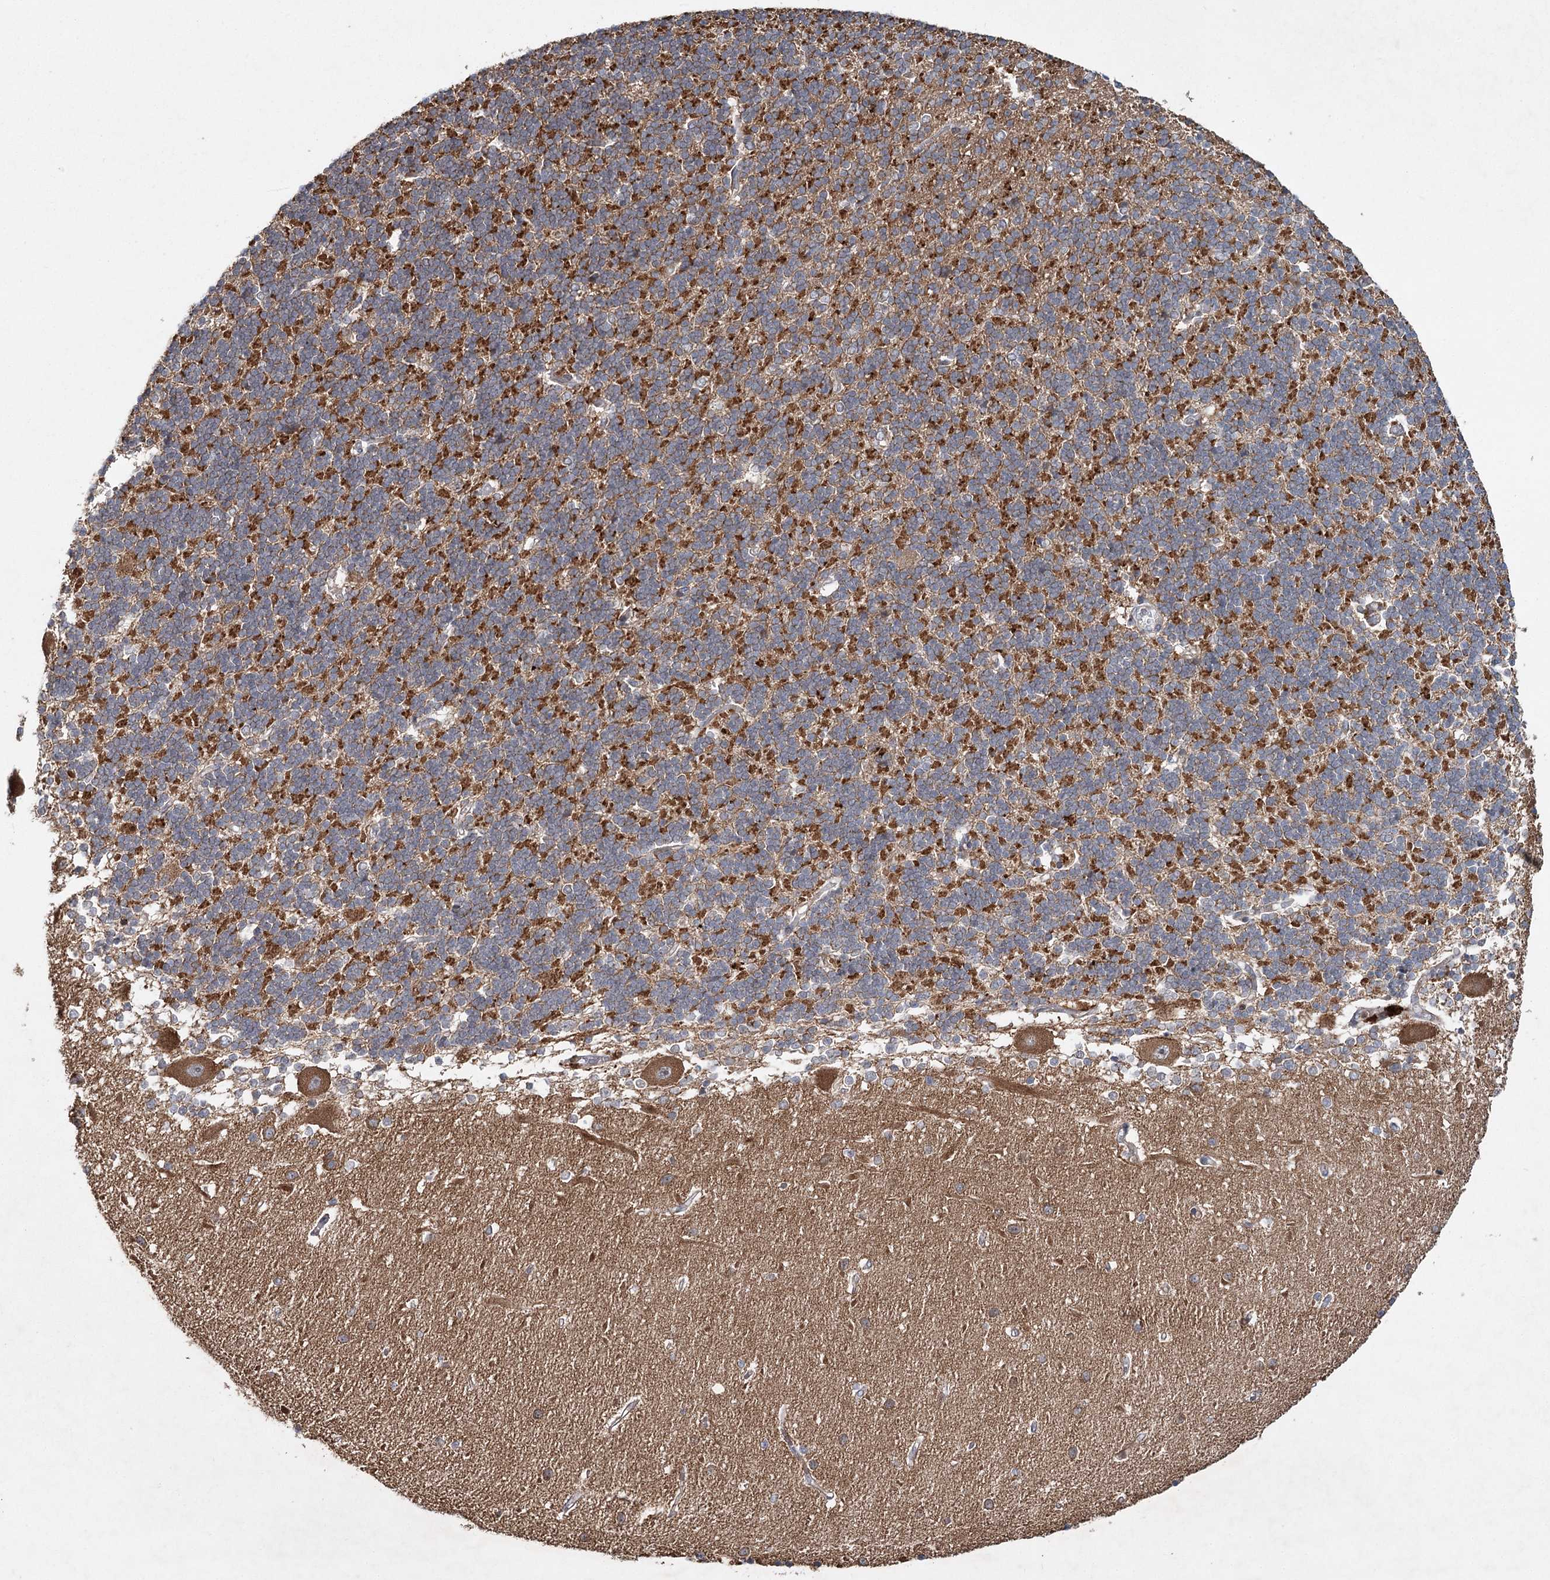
{"staining": {"intensity": "moderate", "quantity": "25%-75%", "location": "cytoplasmic/membranous"}, "tissue": "cerebellum", "cell_type": "Cells in granular layer", "image_type": "normal", "snomed": [{"axis": "morphology", "description": "Normal tissue, NOS"}, {"axis": "topography", "description": "Cerebellum"}], "caption": "IHC of unremarkable human cerebellum shows medium levels of moderate cytoplasmic/membranous positivity in approximately 25%-75% of cells in granular layer. The staining is performed using DAB (3,3'-diaminobenzidine) brown chromogen to label protein expression. The nuclei are counter-stained blue using hematoxylin.", "gene": "MAP3K13", "patient": {"sex": "male", "age": 37}}